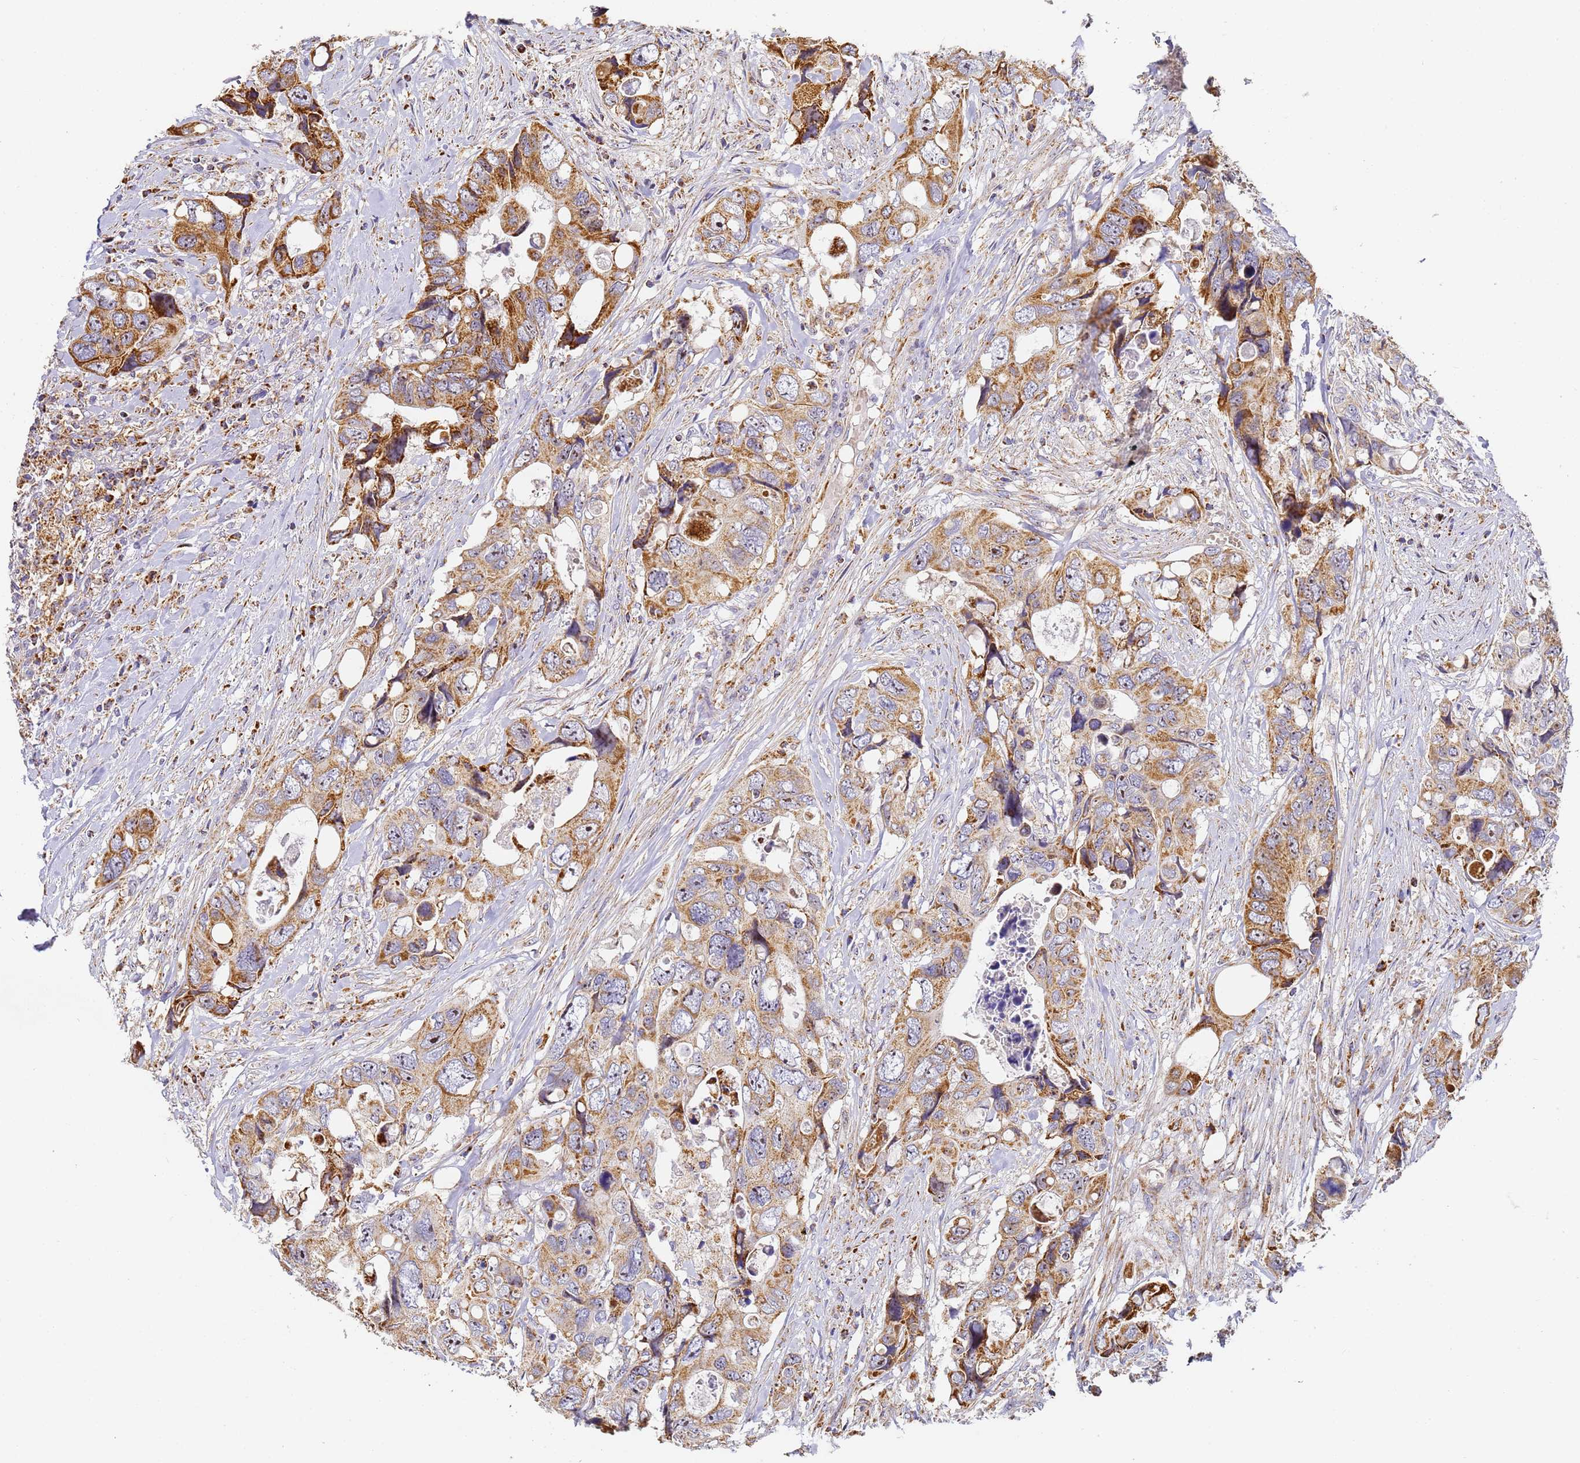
{"staining": {"intensity": "moderate", "quantity": ">75%", "location": "cytoplasmic/membranous"}, "tissue": "colorectal cancer", "cell_type": "Tumor cells", "image_type": "cancer", "snomed": [{"axis": "morphology", "description": "Adenocarcinoma, NOS"}, {"axis": "topography", "description": "Rectum"}], "caption": "Colorectal adenocarcinoma stained for a protein reveals moderate cytoplasmic/membranous positivity in tumor cells.", "gene": "FRG2C", "patient": {"sex": "male", "age": 57}}